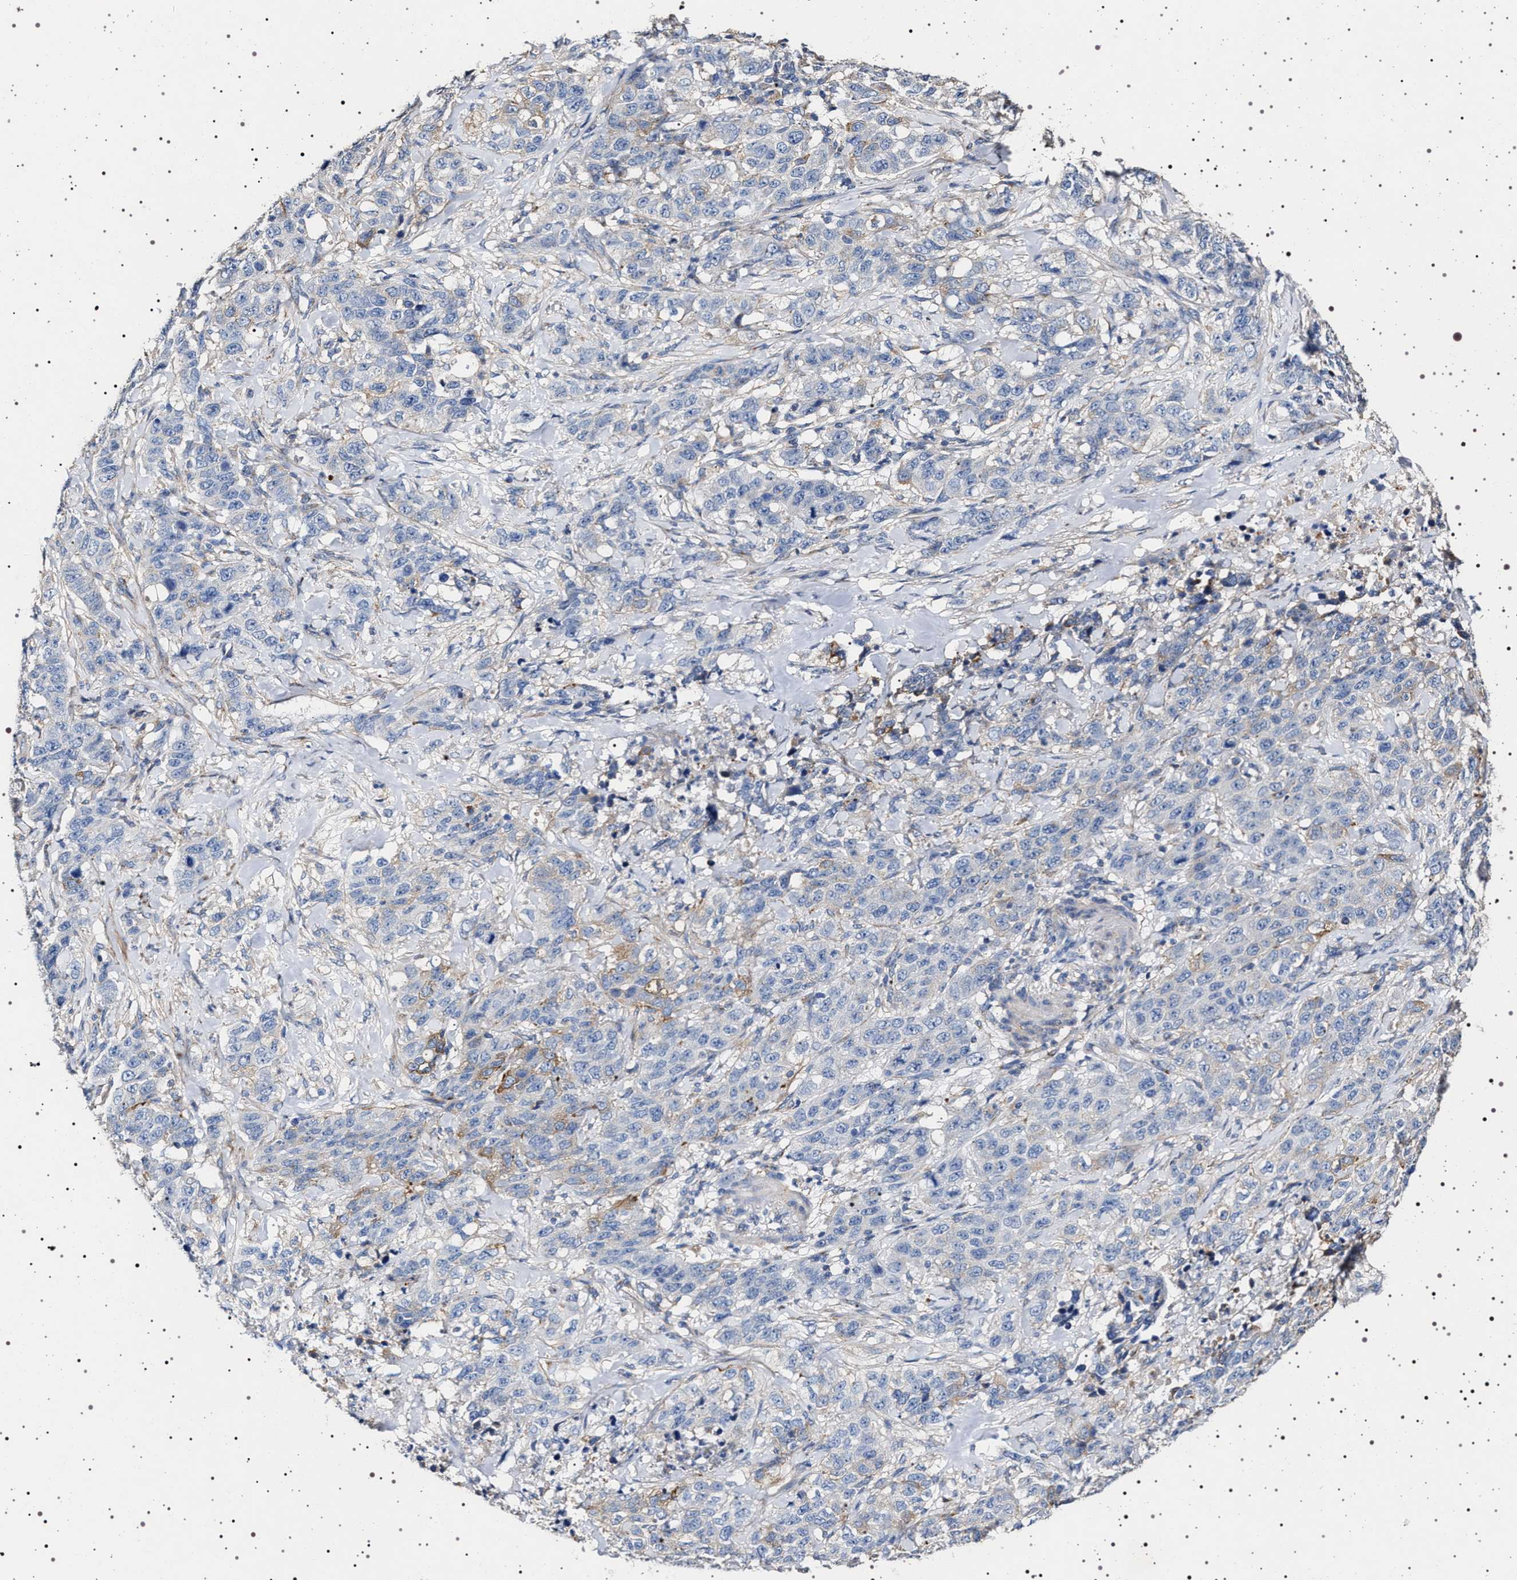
{"staining": {"intensity": "moderate", "quantity": "<25%", "location": "cytoplasmic/membranous"}, "tissue": "stomach cancer", "cell_type": "Tumor cells", "image_type": "cancer", "snomed": [{"axis": "morphology", "description": "Adenocarcinoma, NOS"}, {"axis": "topography", "description": "Stomach"}], "caption": "Protein expression analysis of stomach cancer exhibits moderate cytoplasmic/membranous staining in about <25% of tumor cells.", "gene": "NAALADL2", "patient": {"sex": "male", "age": 48}}